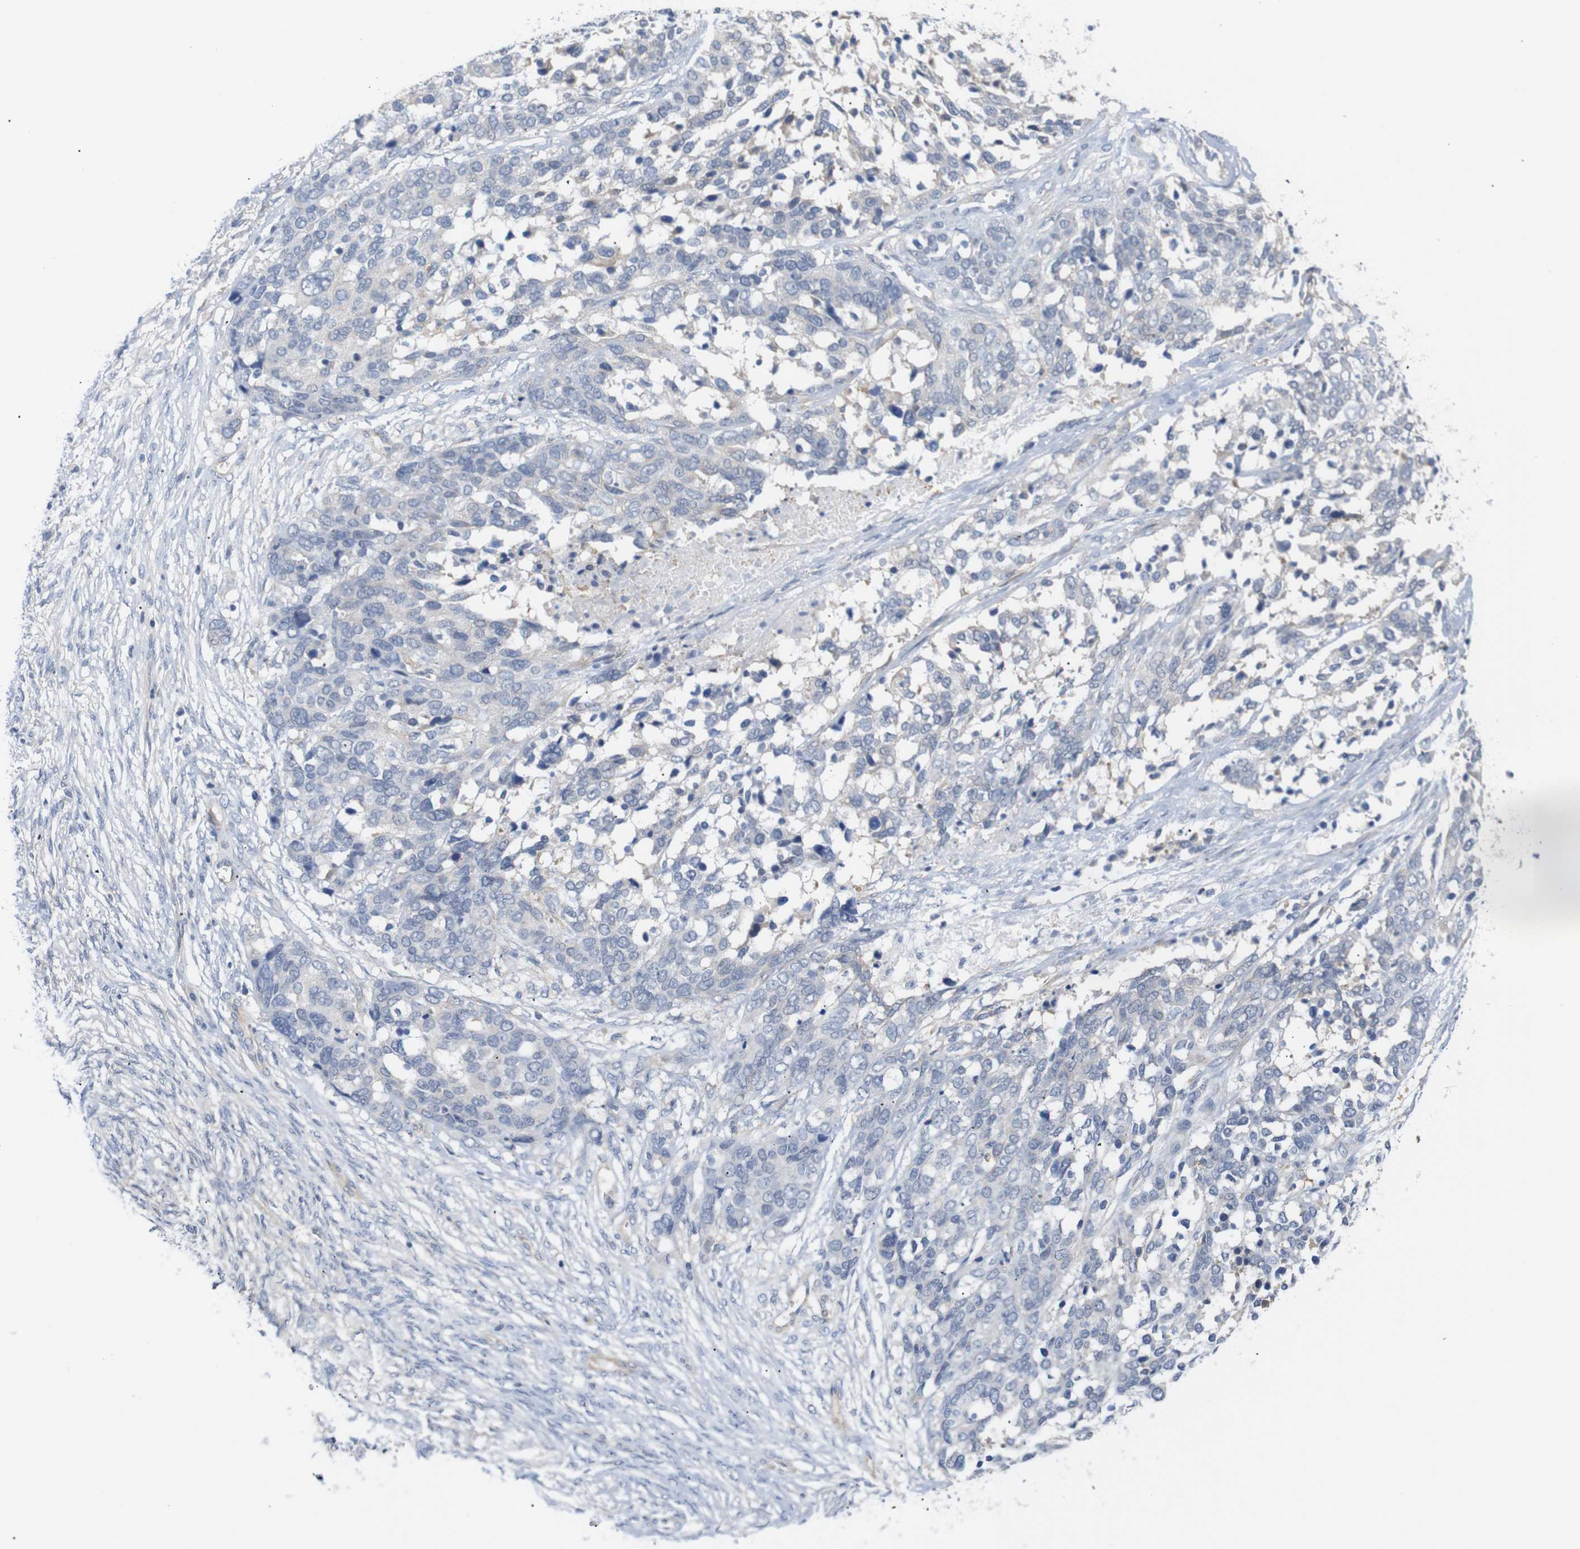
{"staining": {"intensity": "negative", "quantity": "none", "location": "none"}, "tissue": "ovarian cancer", "cell_type": "Tumor cells", "image_type": "cancer", "snomed": [{"axis": "morphology", "description": "Cystadenocarcinoma, serous, NOS"}, {"axis": "topography", "description": "Ovary"}], "caption": "This is a histopathology image of immunohistochemistry staining of ovarian cancer (serous cystadenocarcinoma), which shows no positivity in tumor cells. (Stains: DAB IHC with hematoxylin counter stain, Microscopy: brightfield microscopy at high magnification).", "gene": "STMN3", "patient": {"sex": "female", "age": 44}}